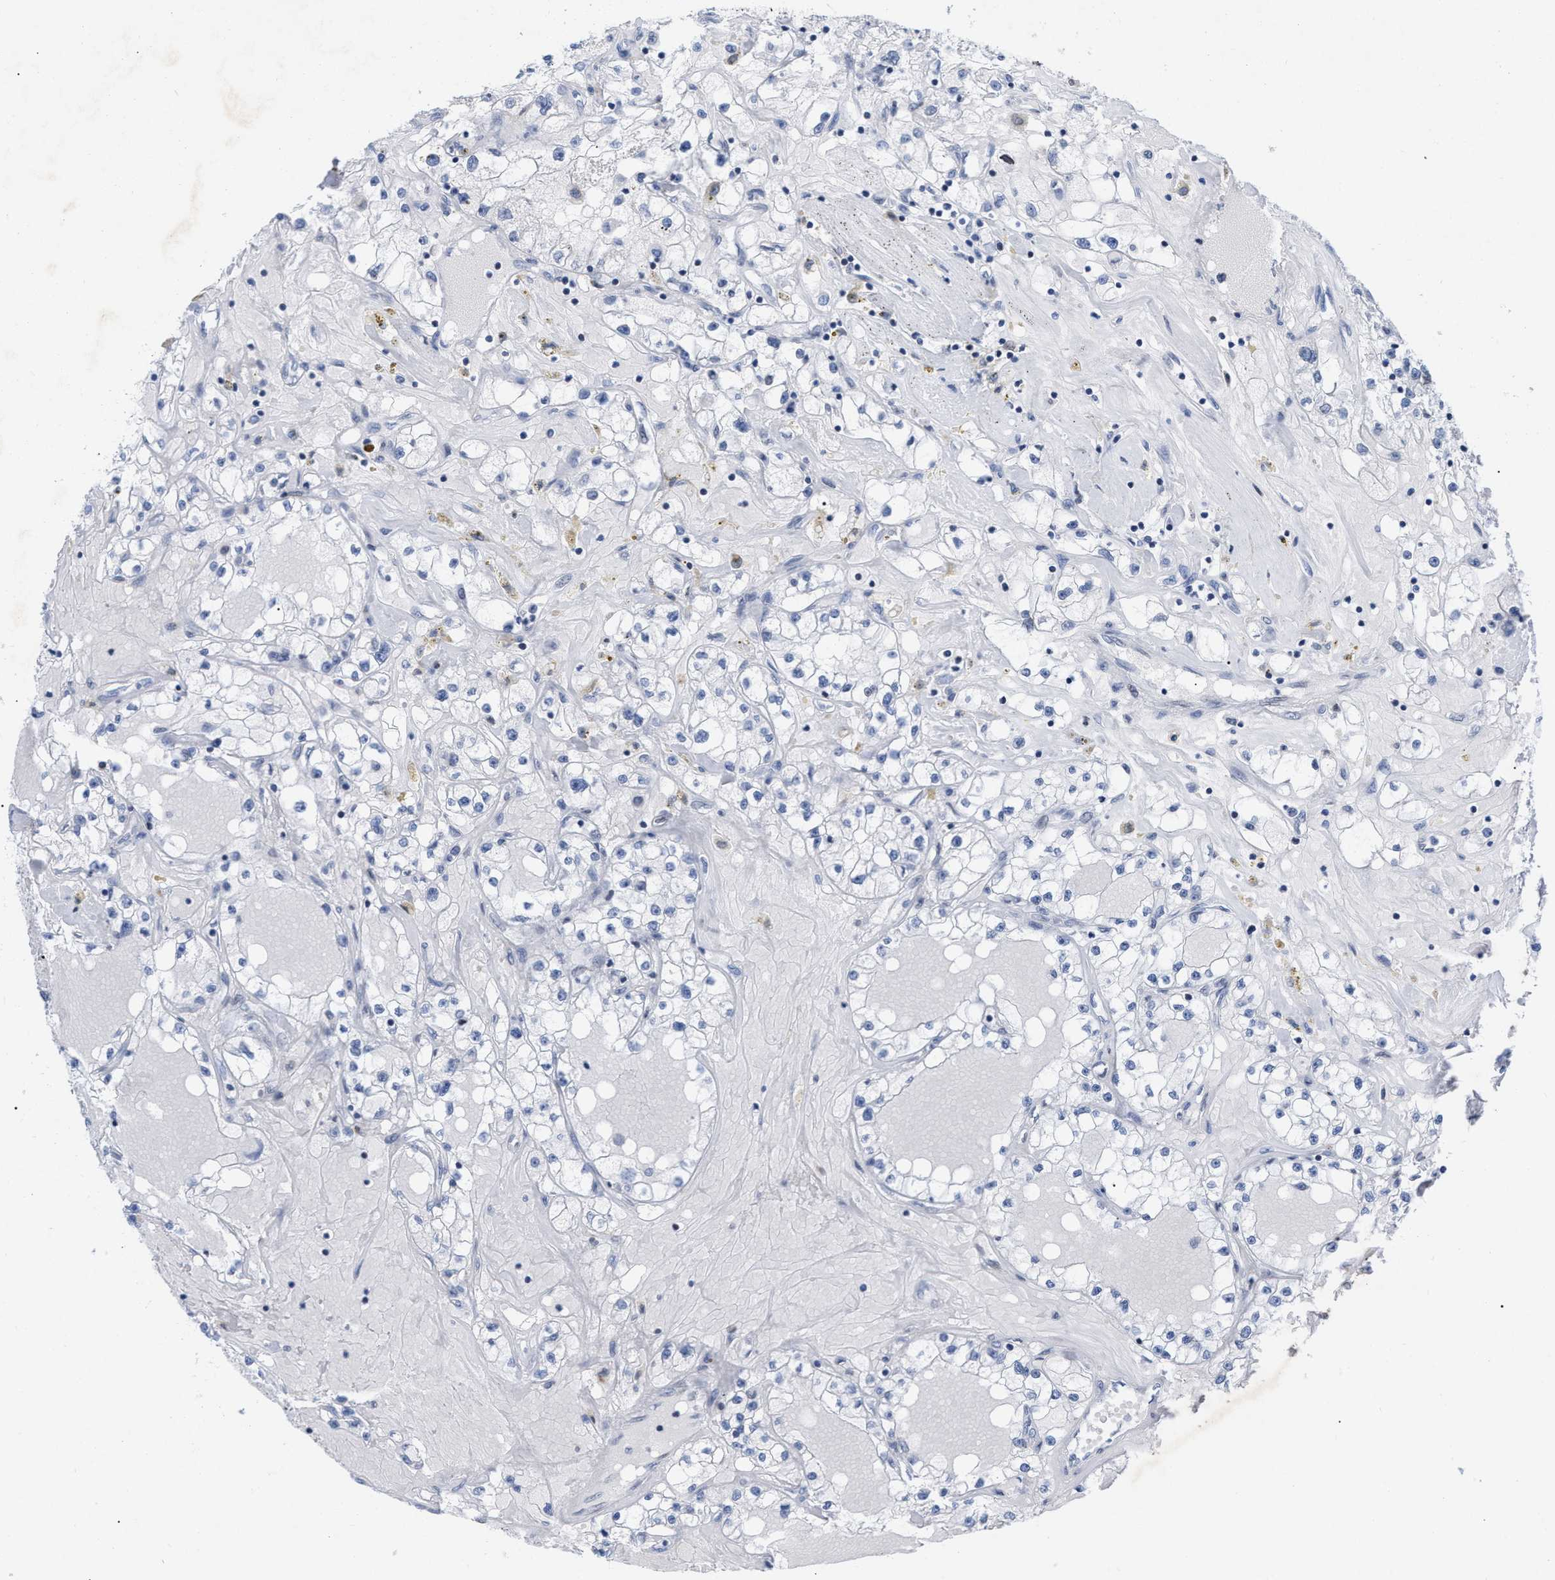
{"staining": {"intensity": "negative", "quantity": "none", "location": "none"}, "tissue": "renal cancer", "cell_type": "Tumor cells", "image_type": "cancer", "snomed": [{"axis": "morphology", "description": "Adenocarcinoma, NOS"}, {"axis": "topography", "description": "Kidney"}], "caption": "Tumor cells are negative for protein expression in human renal adenocarcinoma.", "gene": "TPR", "patient": {"sex": "male", "age": 56}}